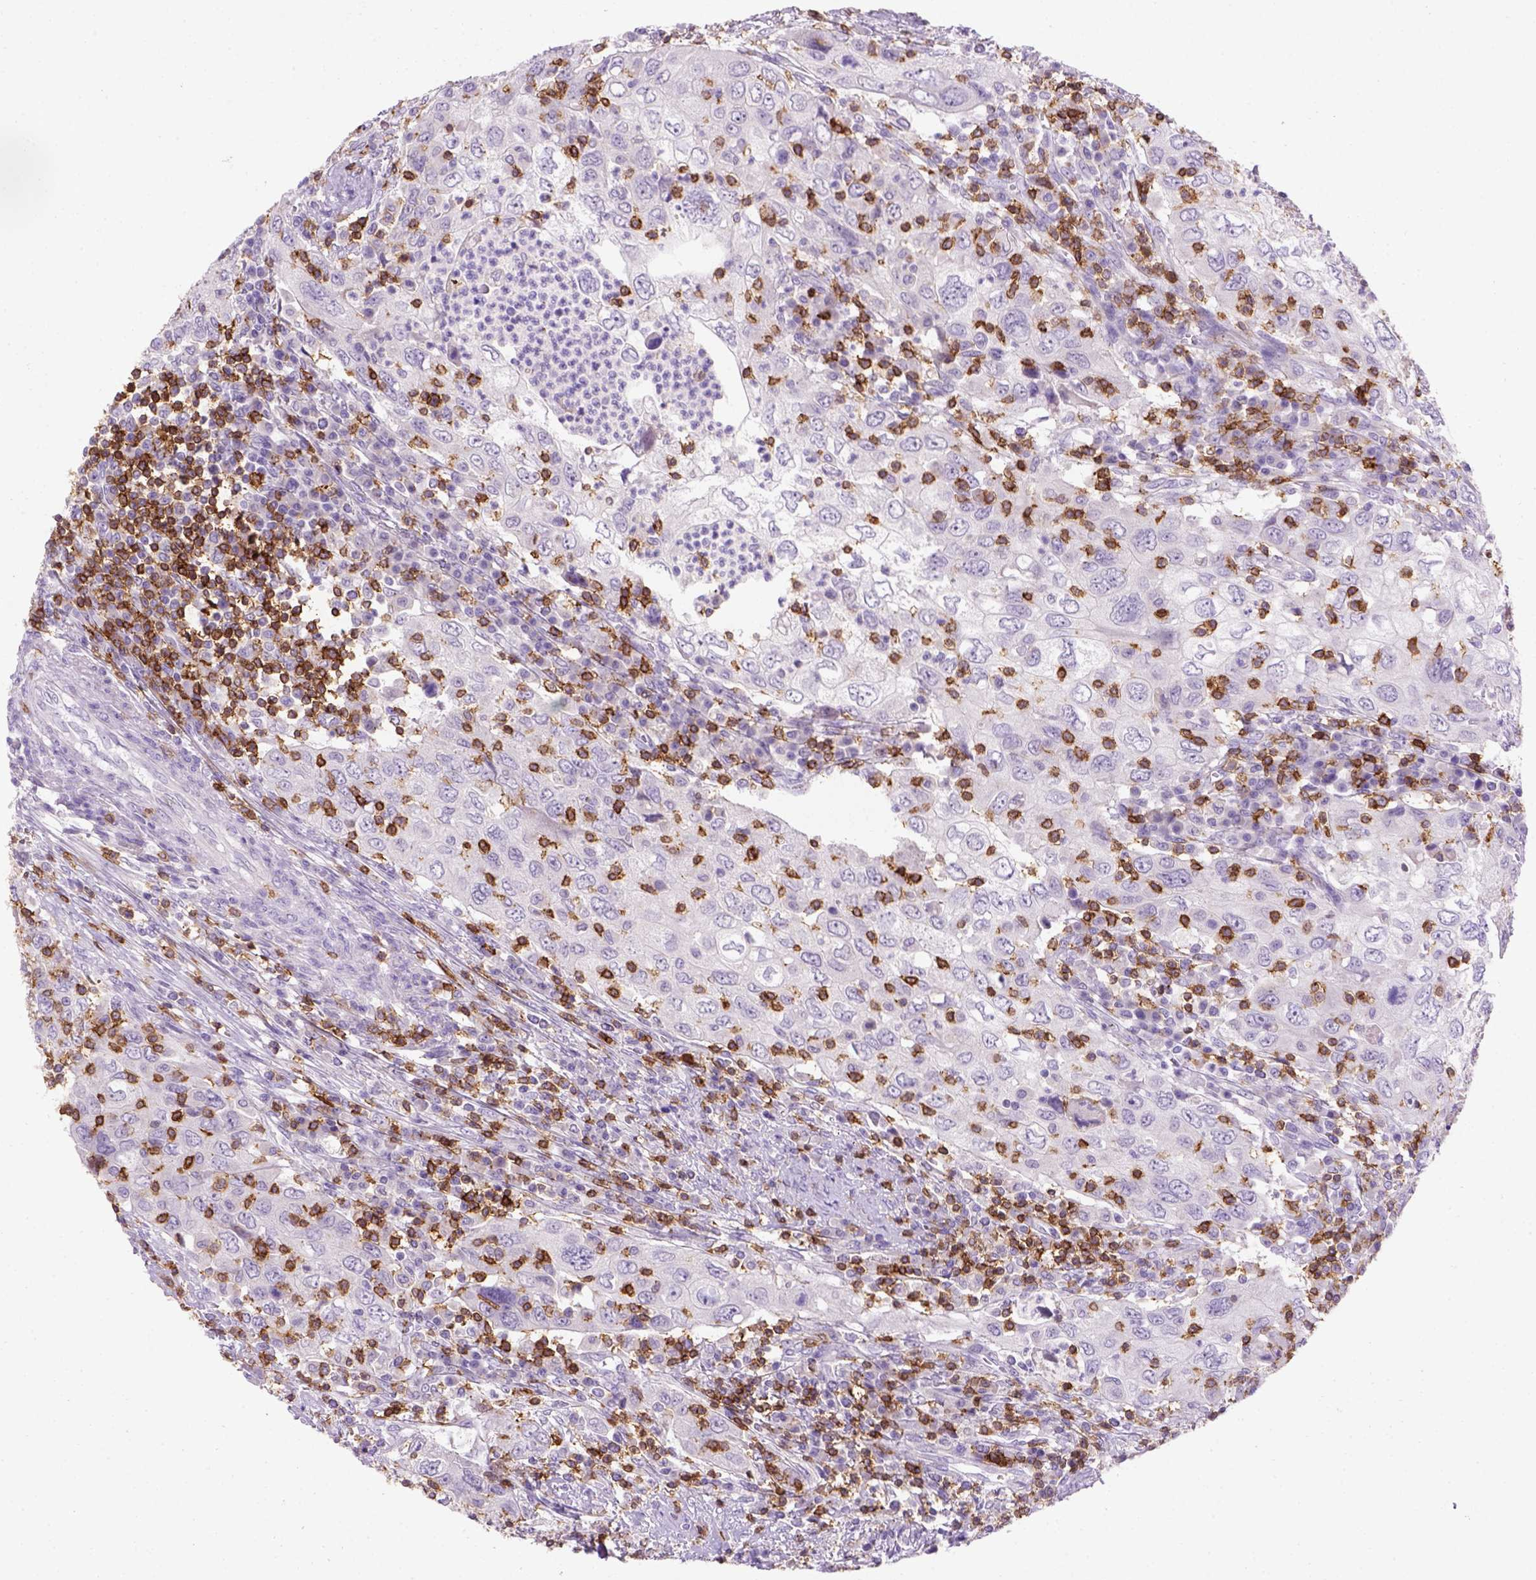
{"staining": {"intensity": "negative", "quantity": "none", "location": "none"}, "tissue": "urothelial cancer", "cell_type": "Tumor cells", "image_type": "cancer", "snomed": [{"axis": "morphology", "description": "Urothelial carcinoma, High grade"}, {"axis": "topography", "description": "Urinary bladder"}], "caption": "Protein analysis of urothelial cancer displays no significant expression in tumor cells.", "gene": "CD3E", "patient": {"sex": "male", "age": 76}}